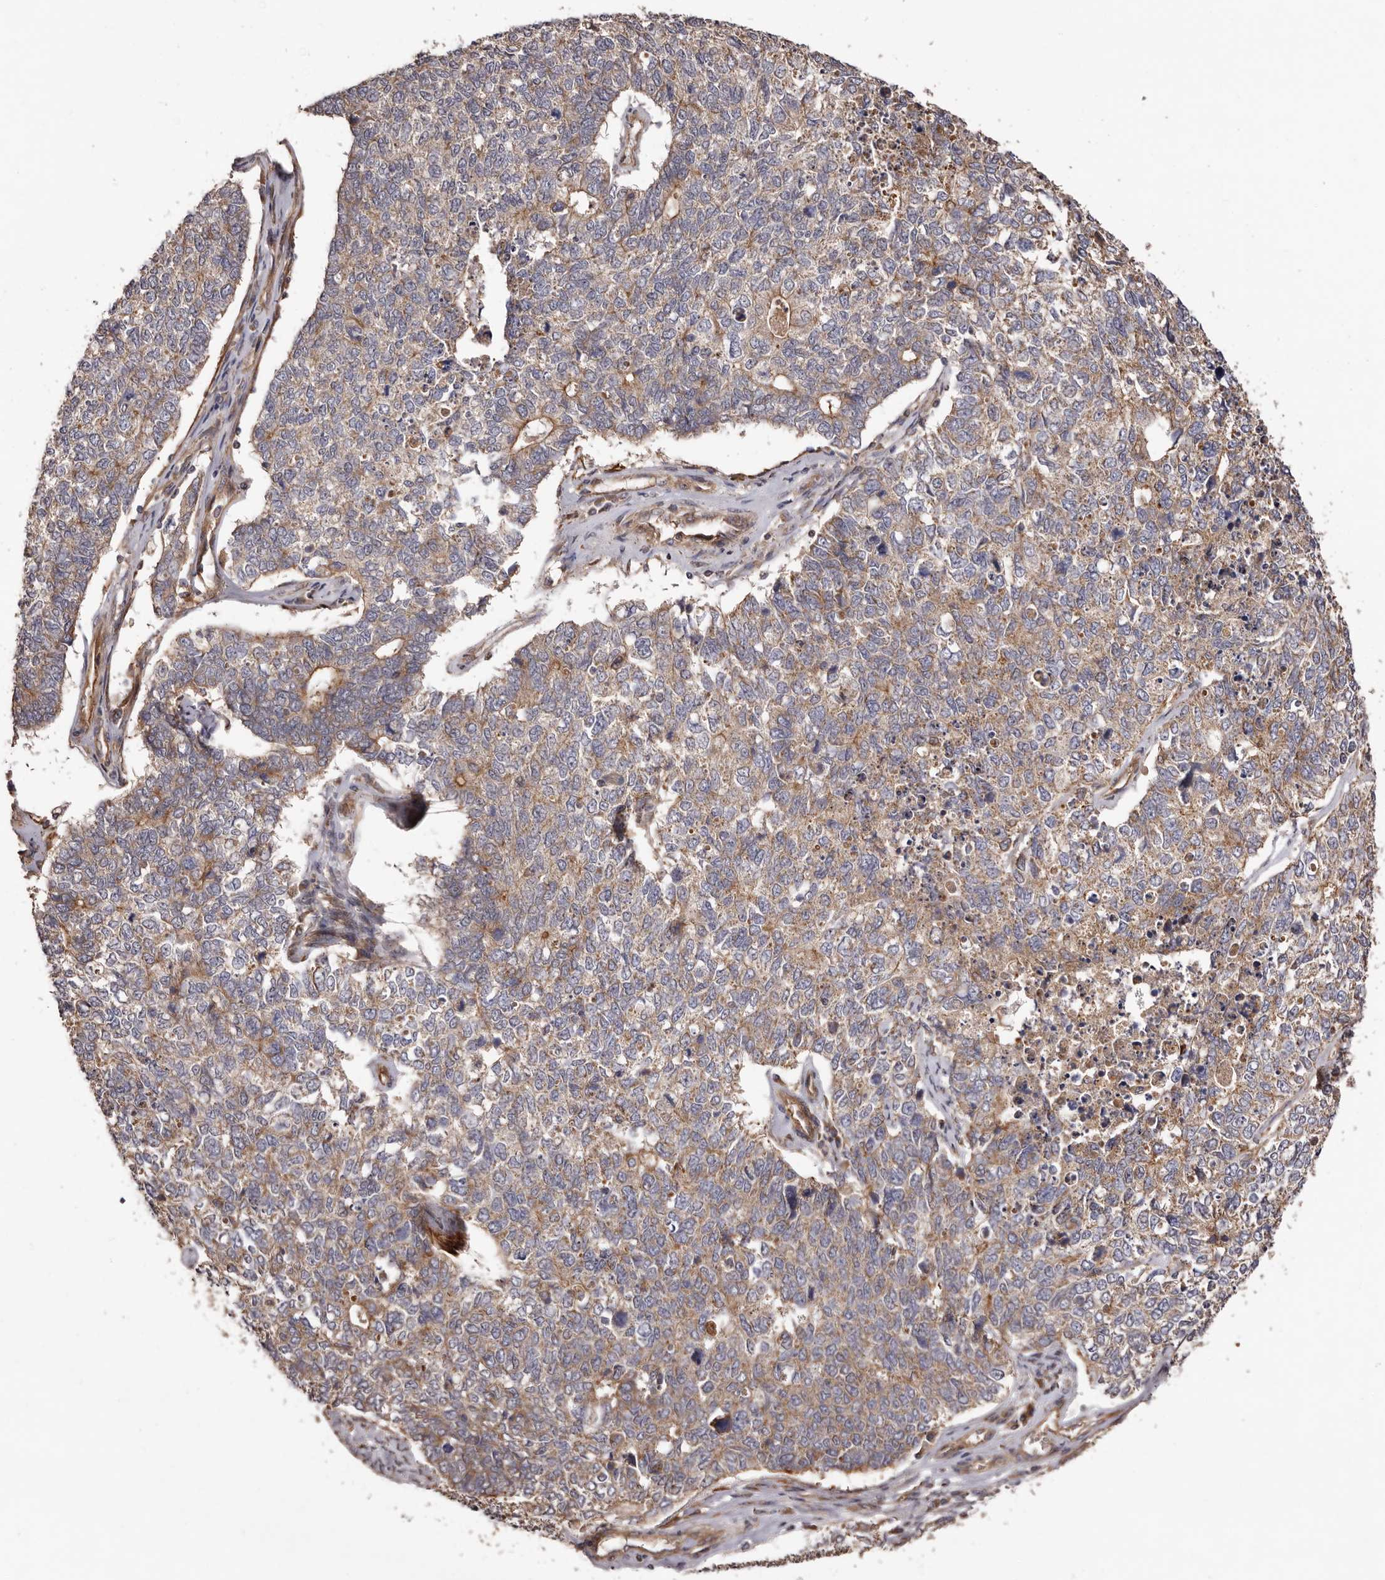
{"staining": {"intensity": "weak", "quantity": ">75%", "location": "cytoplasmic/membranous"}, "tissue": "cervical cancer", "cell_type": "Tumor cells", "image_type": "cancer", "snomed": [{"axis": "morphology", "description": "Squamous cell carcinoma, NOS"}, {"axis": "topography", "description": "Cervix"}], "caption": "An image of cervical cancer stained for a protein exhibits weak cytoplasmic/membranous brown staining in tumor cells.", "gene": "GTPBP1", "patient": {"sex": "female", "age": 63}}